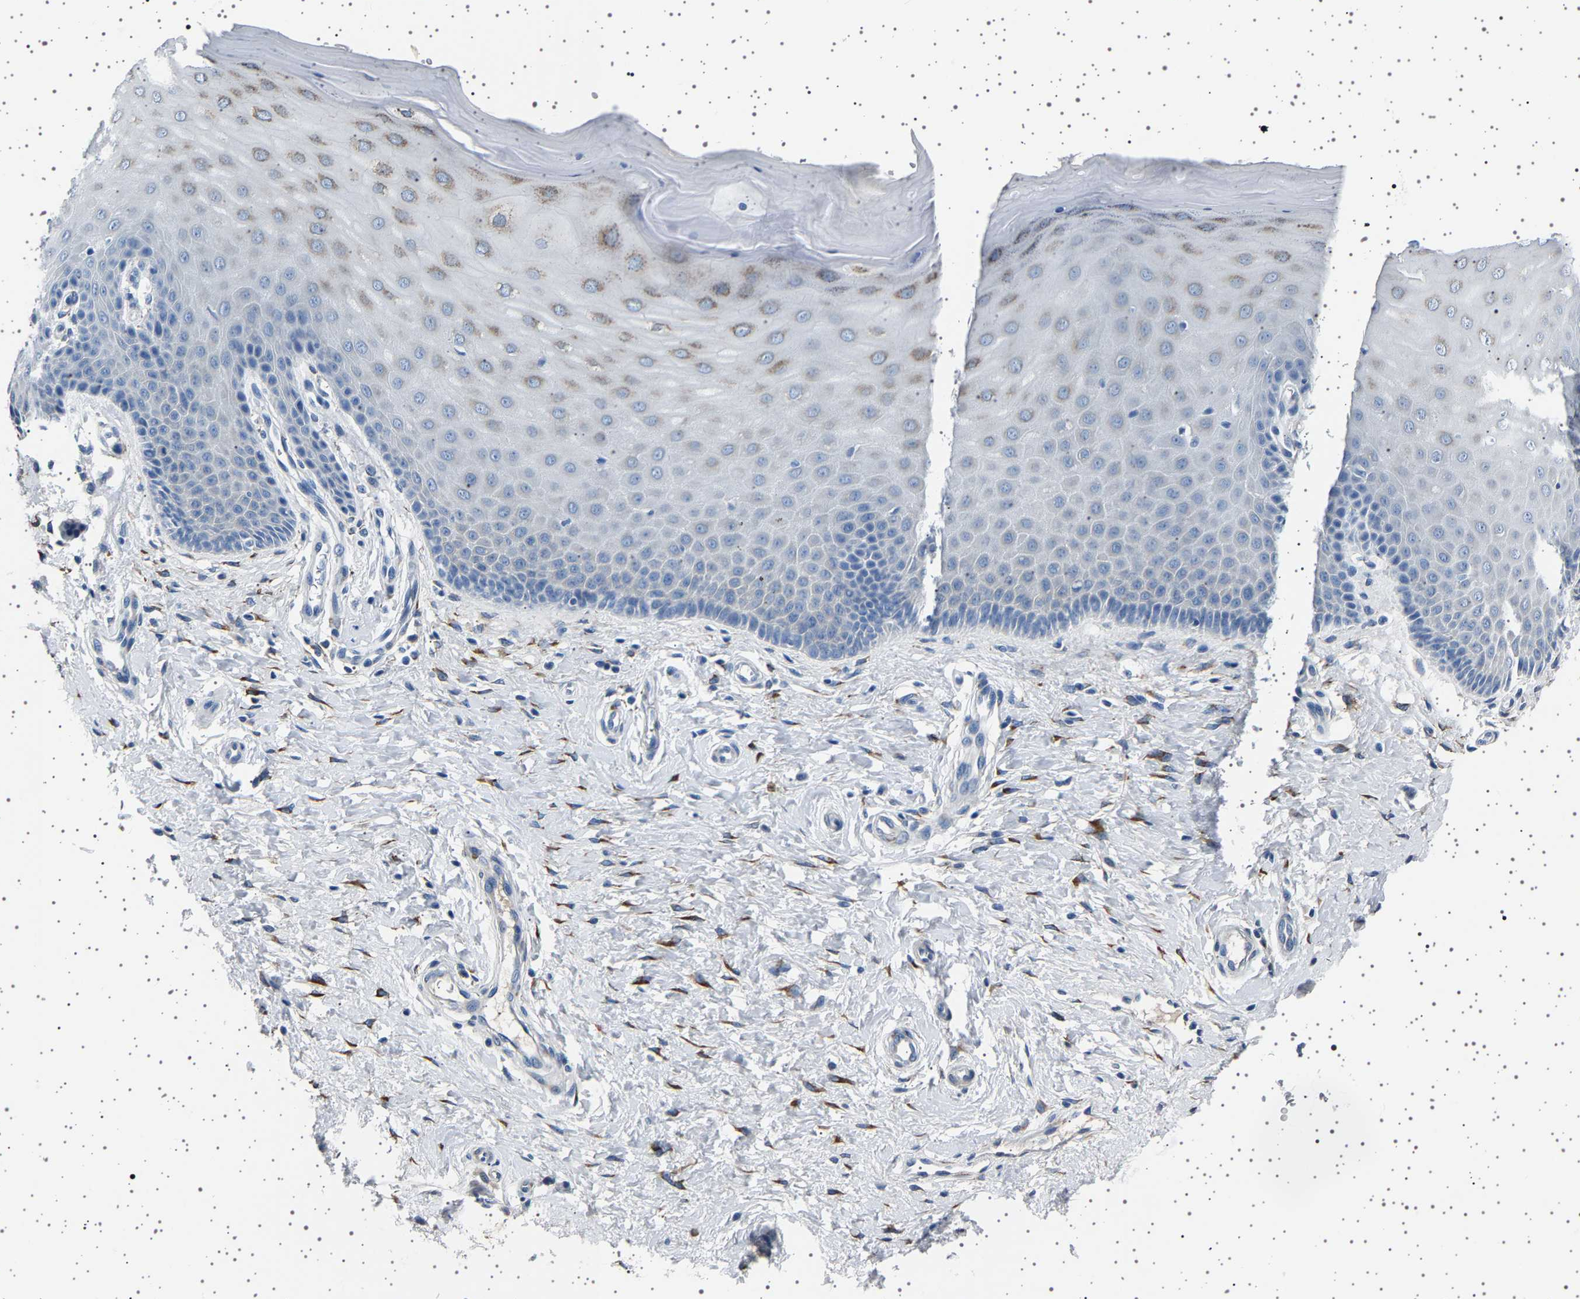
{"staining": {"intensity": "negative", "quantity": "none", "location": "none"}, "tissue": "cervix", "cell_type": "Glandular cells", "image_type": "normal", "snomed": [{"axis": "morphology", "description": "Normal tissue, NOS"}, {"axis": "topography", "description": "Cervix"}], "caption": "High power microscopy histopathology image of an immunohistochemistry micrograph of normal cervix, revealing no significant positivity in glandular cells. (IHC, brightfield microscopy, high magnification).", "gene": "FTCD", "patient": {"sex": "female", "age": 55}}